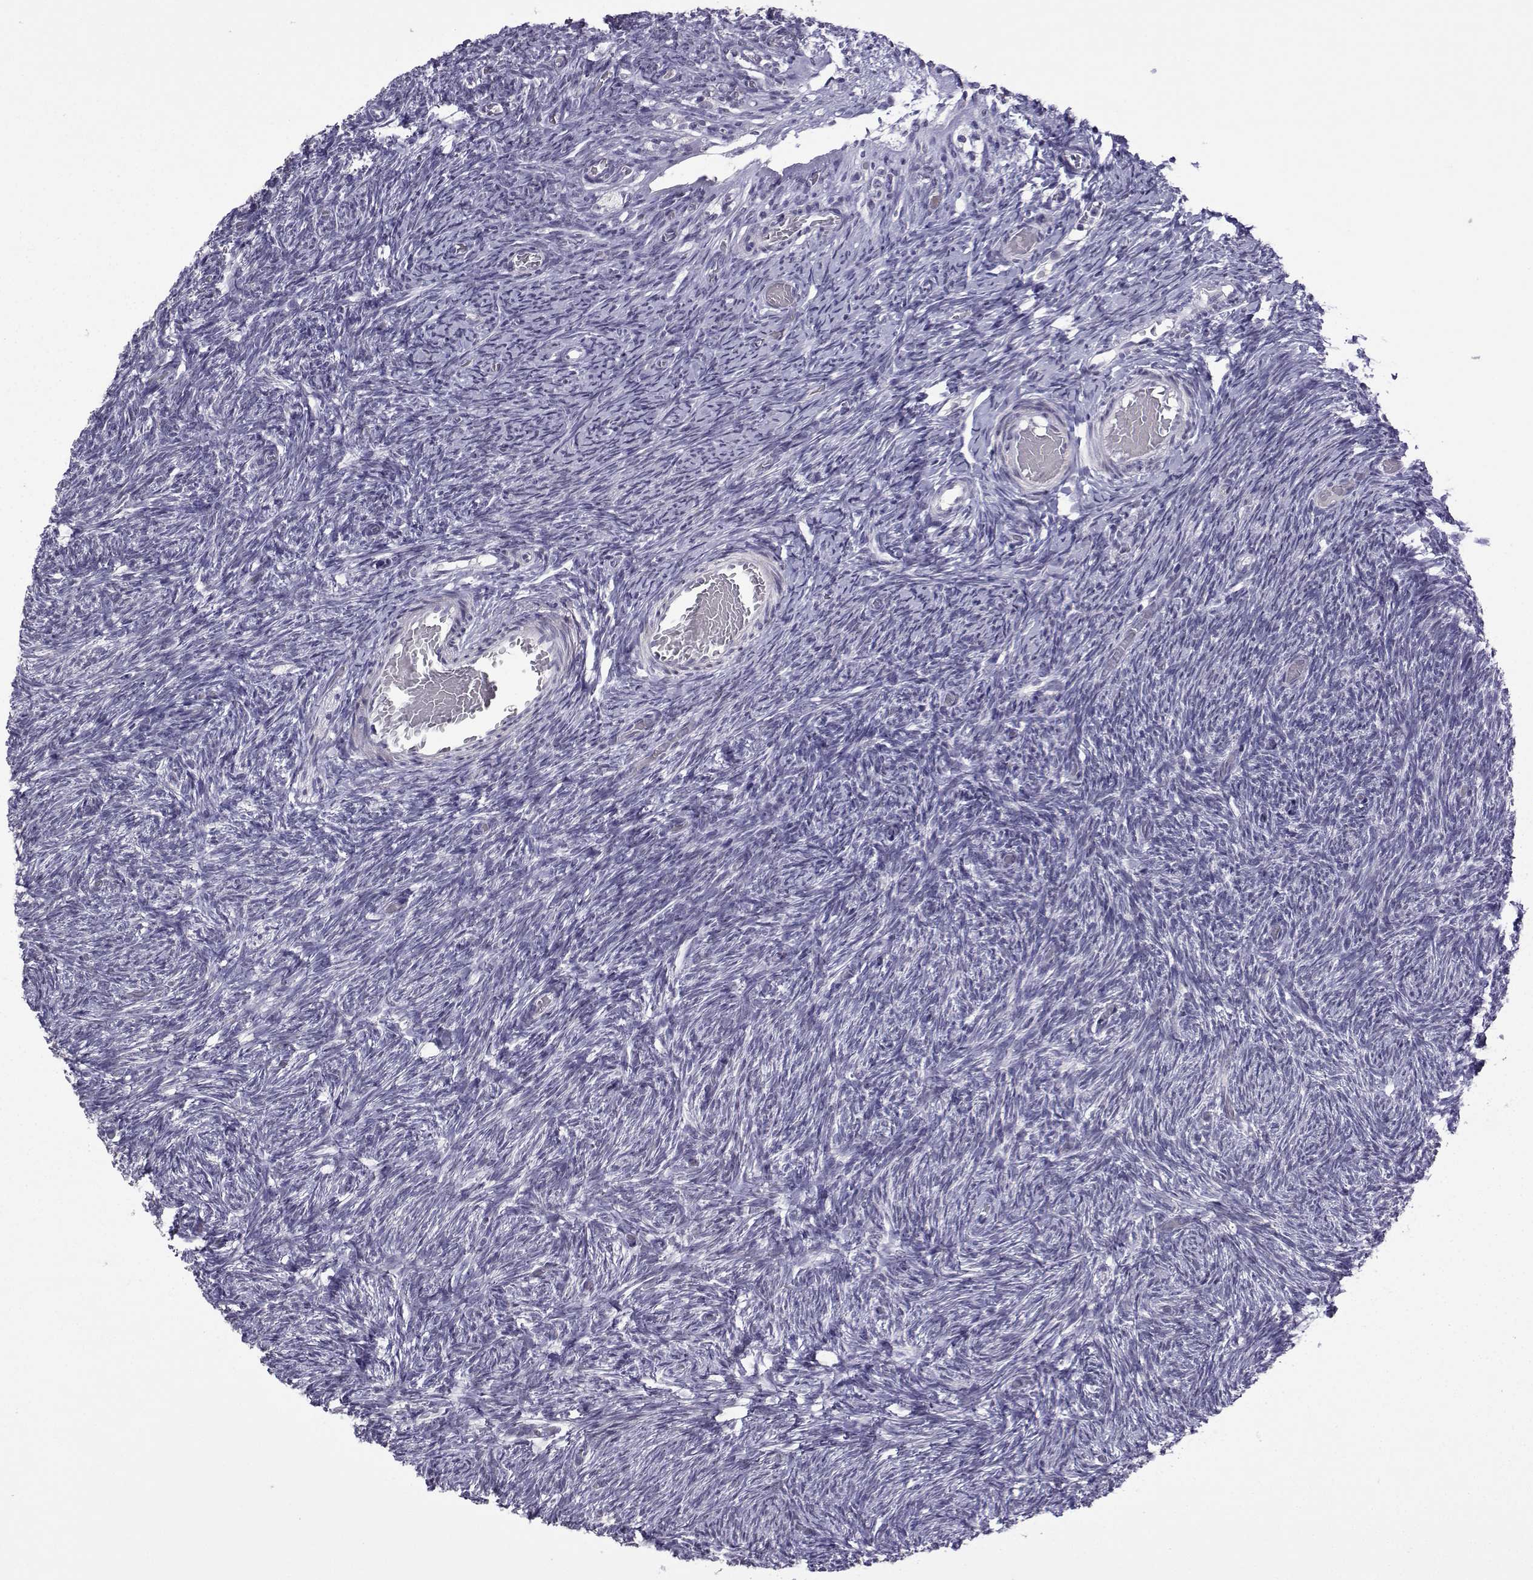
{"staining": {"intensity": "negative", "quantity": "none", "location": "none"}, "tissue": "ovary", "cell_type": "Follicle cells", "image_type": "normal", "snomed": [{"axis": "morphology", "description": "Normal tissue, NOS"}, {"axis": "topography", "description": "Ovary"}], "caption": "The histopathology image reveals no staining of follicle cells in benign ovary.", "gene": "CFAP70", "patient": {"sex": "female", "age": 39}}